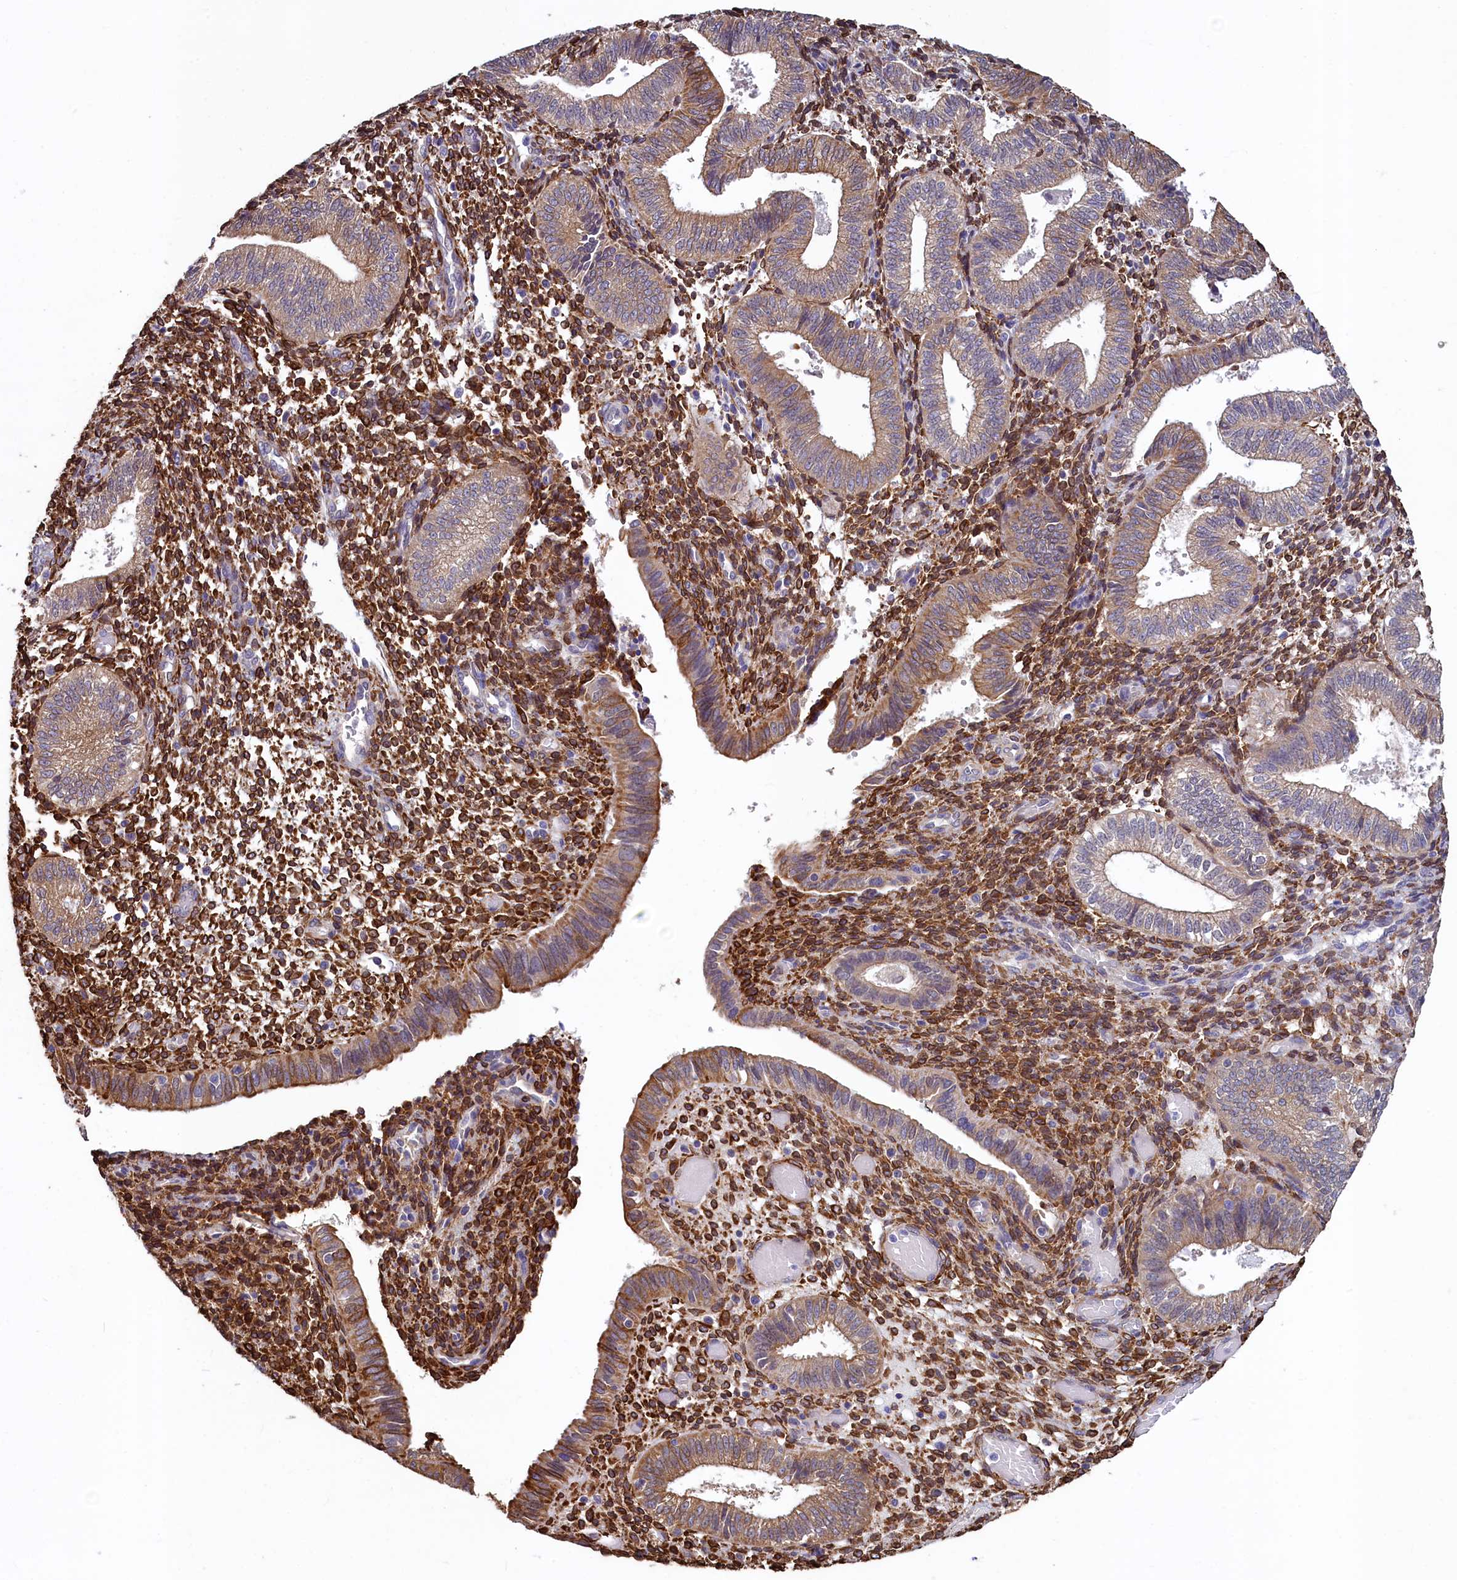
{"staining": {"intensity": "strong", "quantity": ">75%", "location": "cytoplasmic/membranous"}, "tissue": "endometrium", "cell_type": "Cells in endometrial stroma", "image_type": "normal", "snomed": [{"axis": "morphology", "description": "Normal tissue, NOS"}, {"axis": "topography", "description": "Endometrium"}], "caption": "Immunohistochemical staining of benign endometrium shows high levels of strong cytoplasmic/membranous positivity in about >75% of cells in endometrial stroma. (brown staining indicates protein expression, while blue staining denotes nuclei).", "gene": "SPATA2L", "patient": {"sex": "female", "age": 34}}